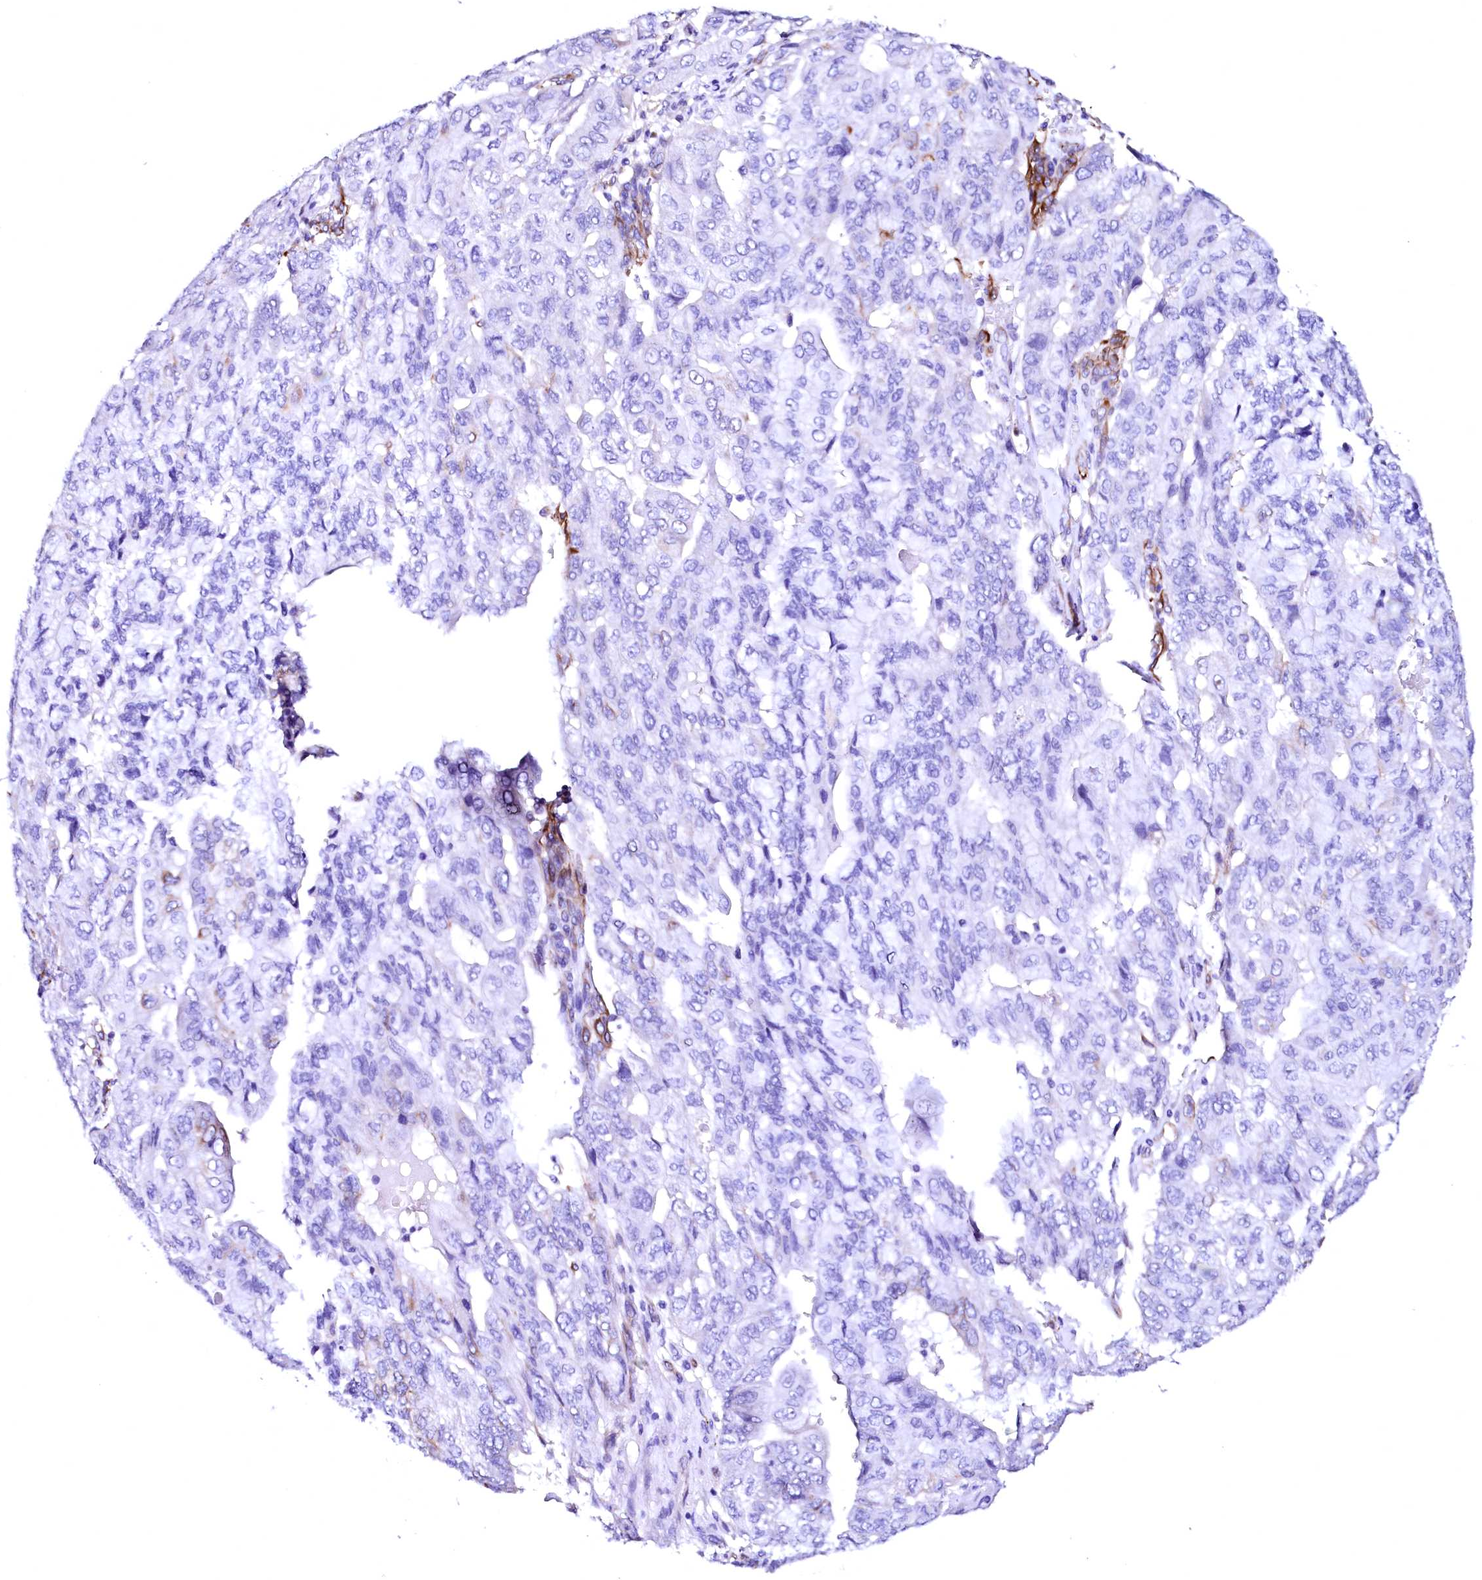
{"staining": {"intensity": "negative", "quantity": "none", "location": "none"}, "tissue": "pancreatic cancer", "cell_type": "Tumor cells", "image_type": "cancer", "snomed": [{"axis": "morphology", "description": "Adenocarcinoma, NOS"}, {"axis": "topography", "description": "Pancreas"}], "caption": "Tumor cells show no significant staining in pancreatic adenocarcinoma.", "gene": "SFR1", "patient": {"sex": "male", "age": 51}}